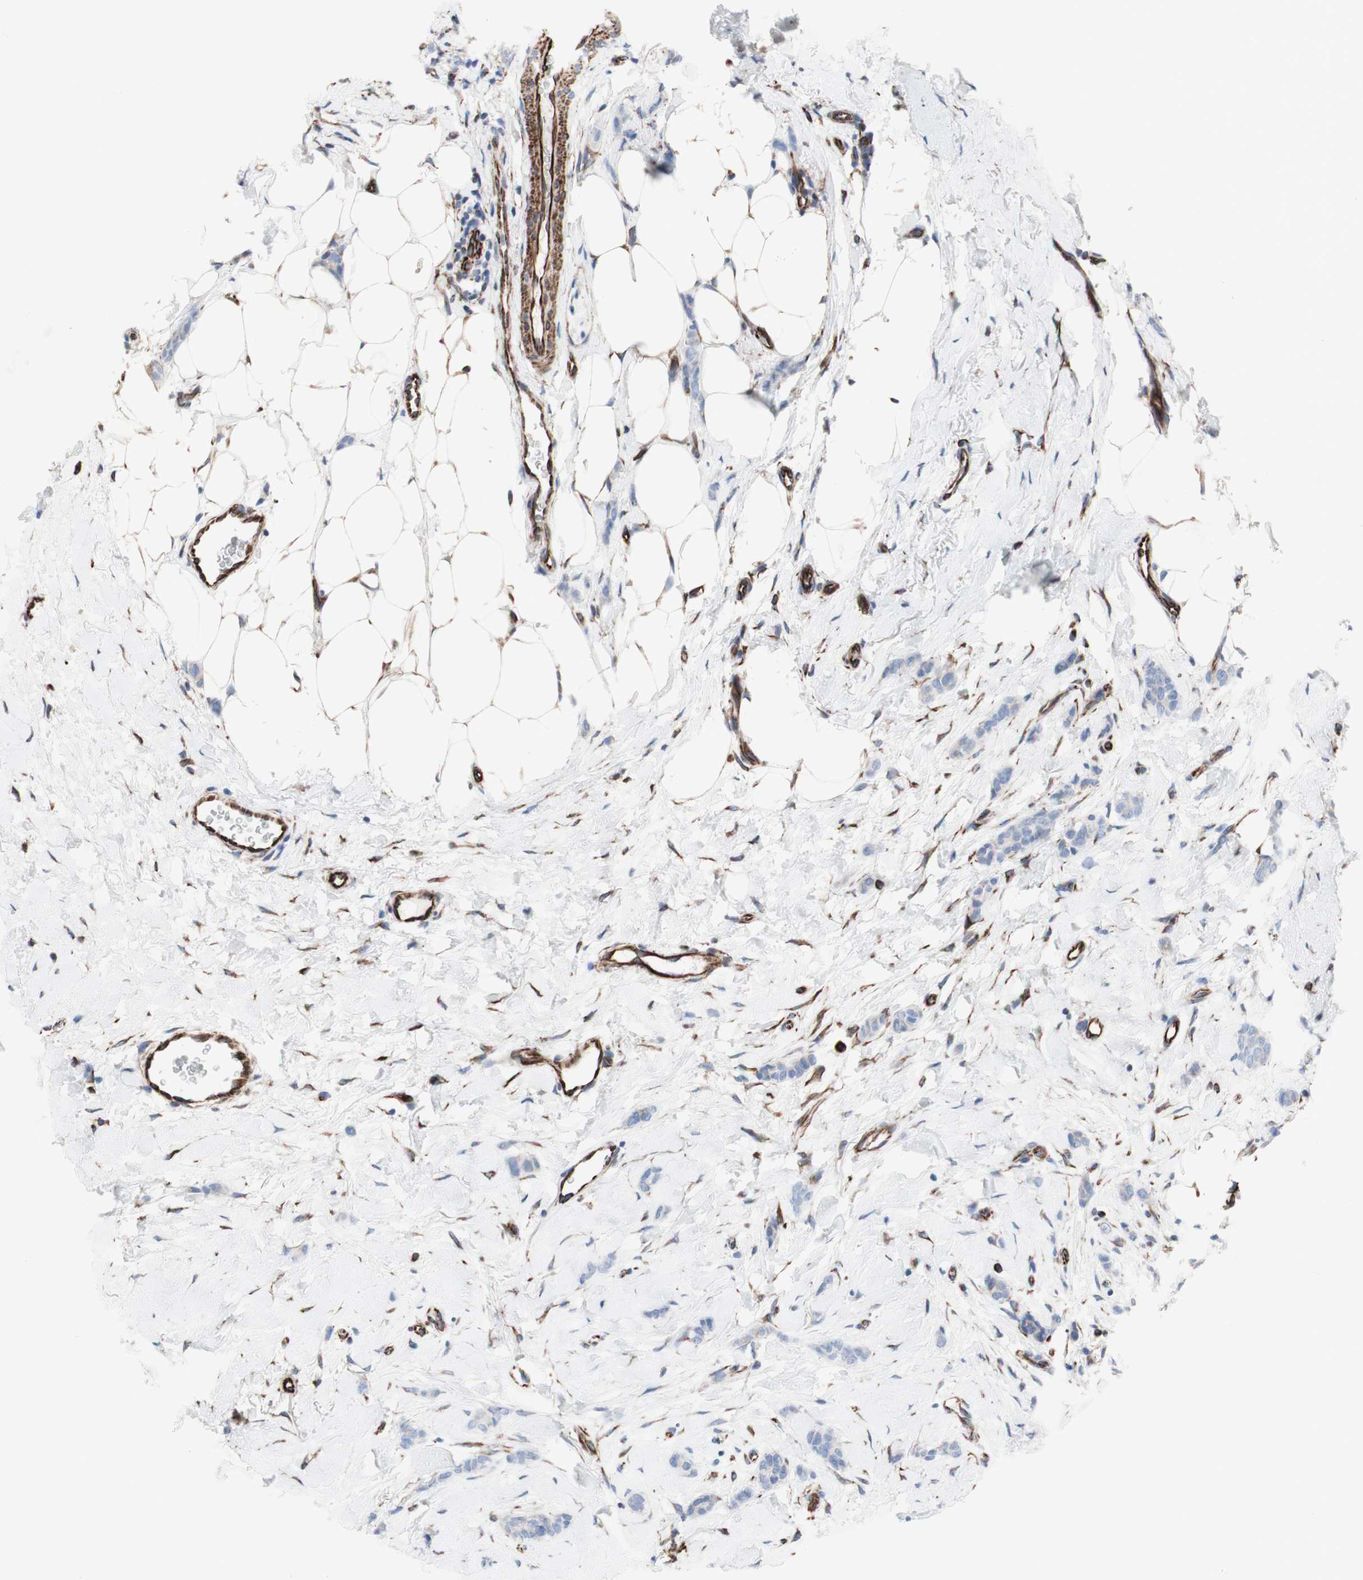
{"staining": {"intensity": "negative", "quantity": "none", "location": "none"}, "tissue": "breast cancer", "cell_type": "Tumor cells", "image_type": "cancer", "snomed": [{"axis": "morphology", "description": "Lobular carcinoma"}, {"axis": "topography", "description": "Skin"}, {"axis": "topography", "description": "Breast"}], "caption": "The histopathology image displays no significant expression in tumor cells of lobular carcinoma (breast).", "gene": "AGPAT5", "patient": {"sex": "female", "age": 46}}